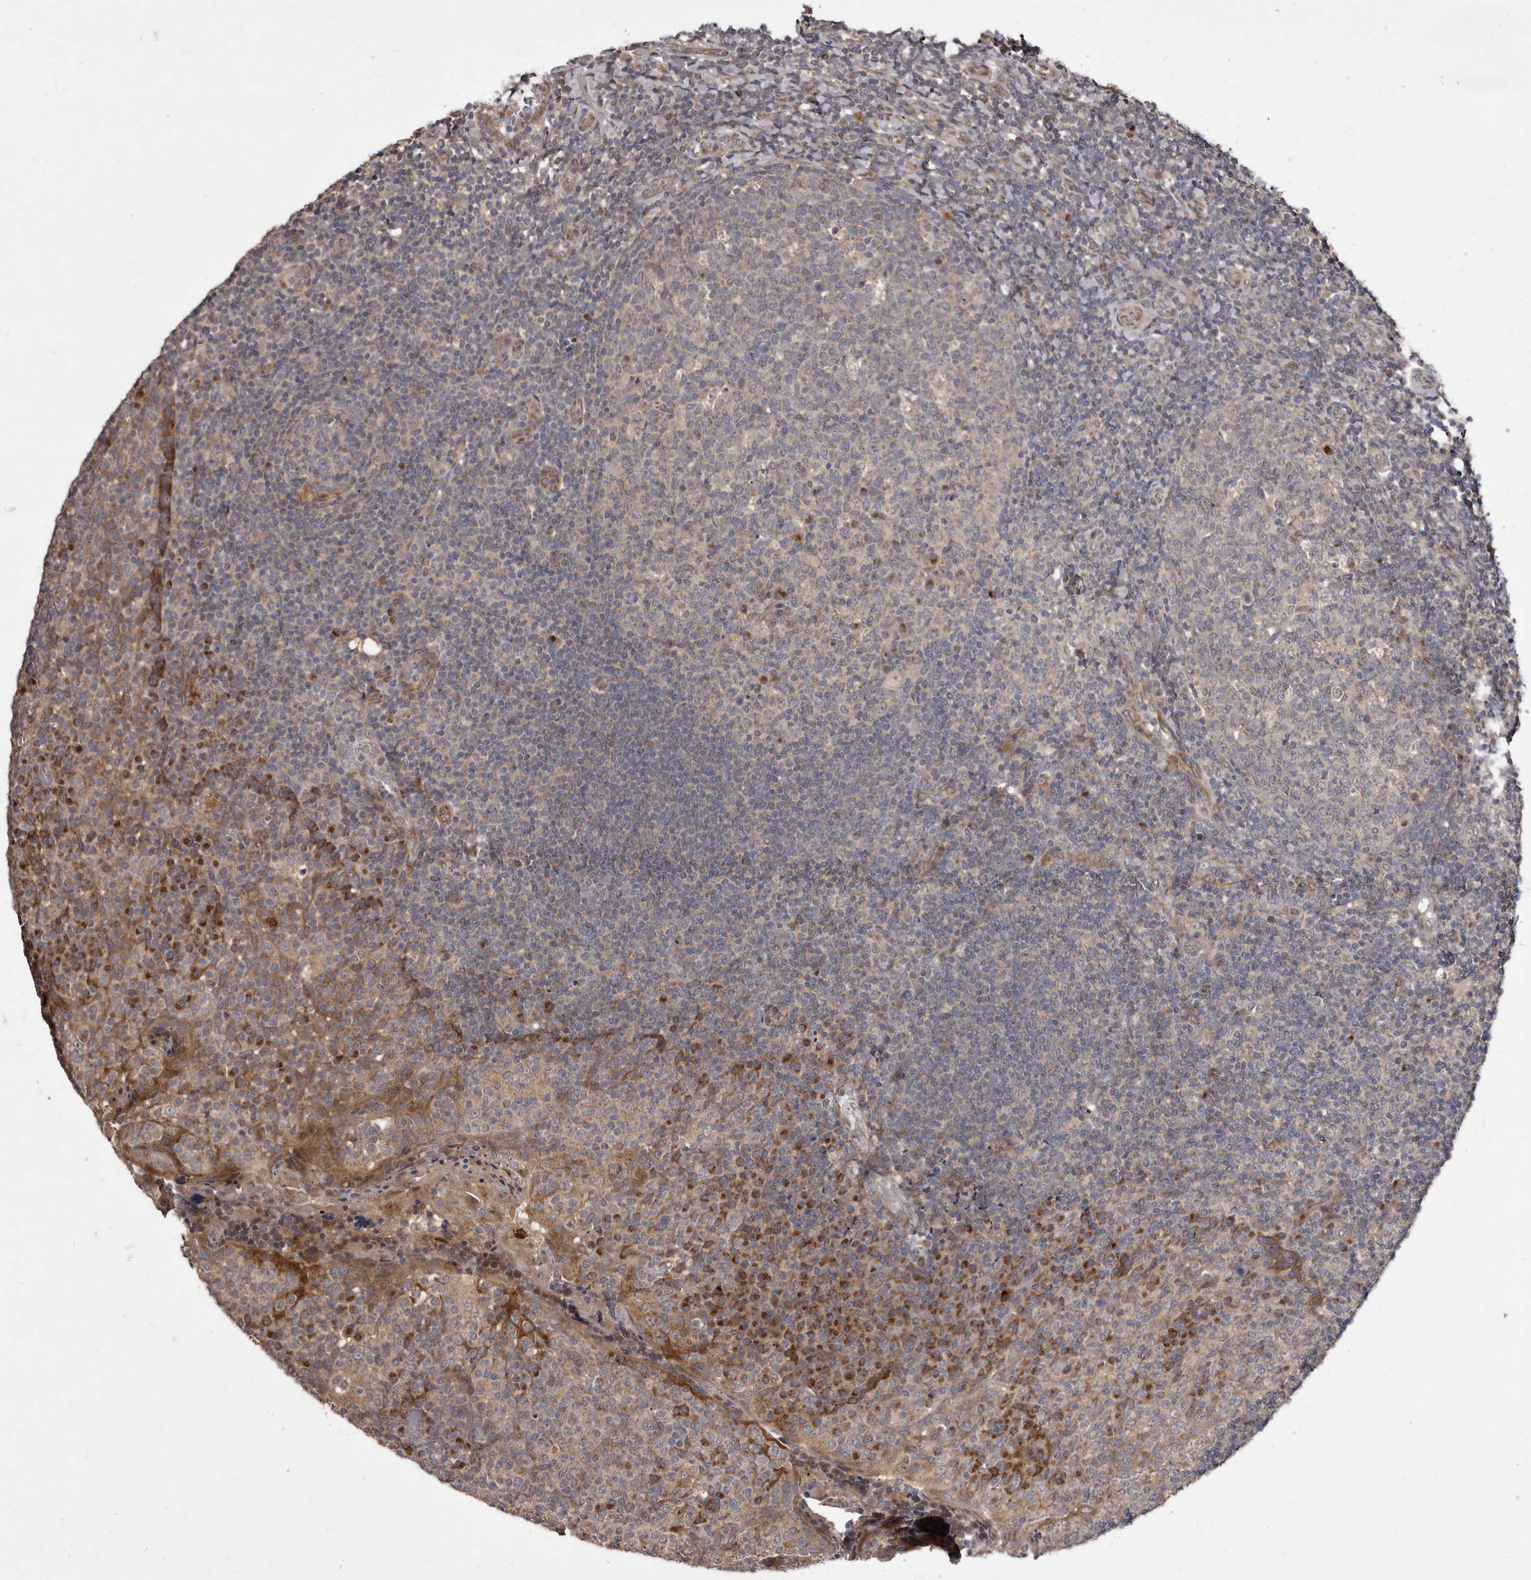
{"staining": {"intensity": "moderate", "quantity": "<25%", "location": "cytoplasmic/membranous"}, "tissue": "tonsil", "cell_type": "Germinal center cells", "image_type": "normal", "snomed": [{"axis": "morphology", "description": "Normal tissue, NOS"}, {"axis": "topography", "description": "Tonsil"}], "caption": "Brown immunohistochemical staining in unremarkable human tonsil shows moderate cytoplasmic/membranous expression in approximately <25% of germinal center cells.", "gene": "FLAD1", "patient": {"sex": "female", "age": 19}}